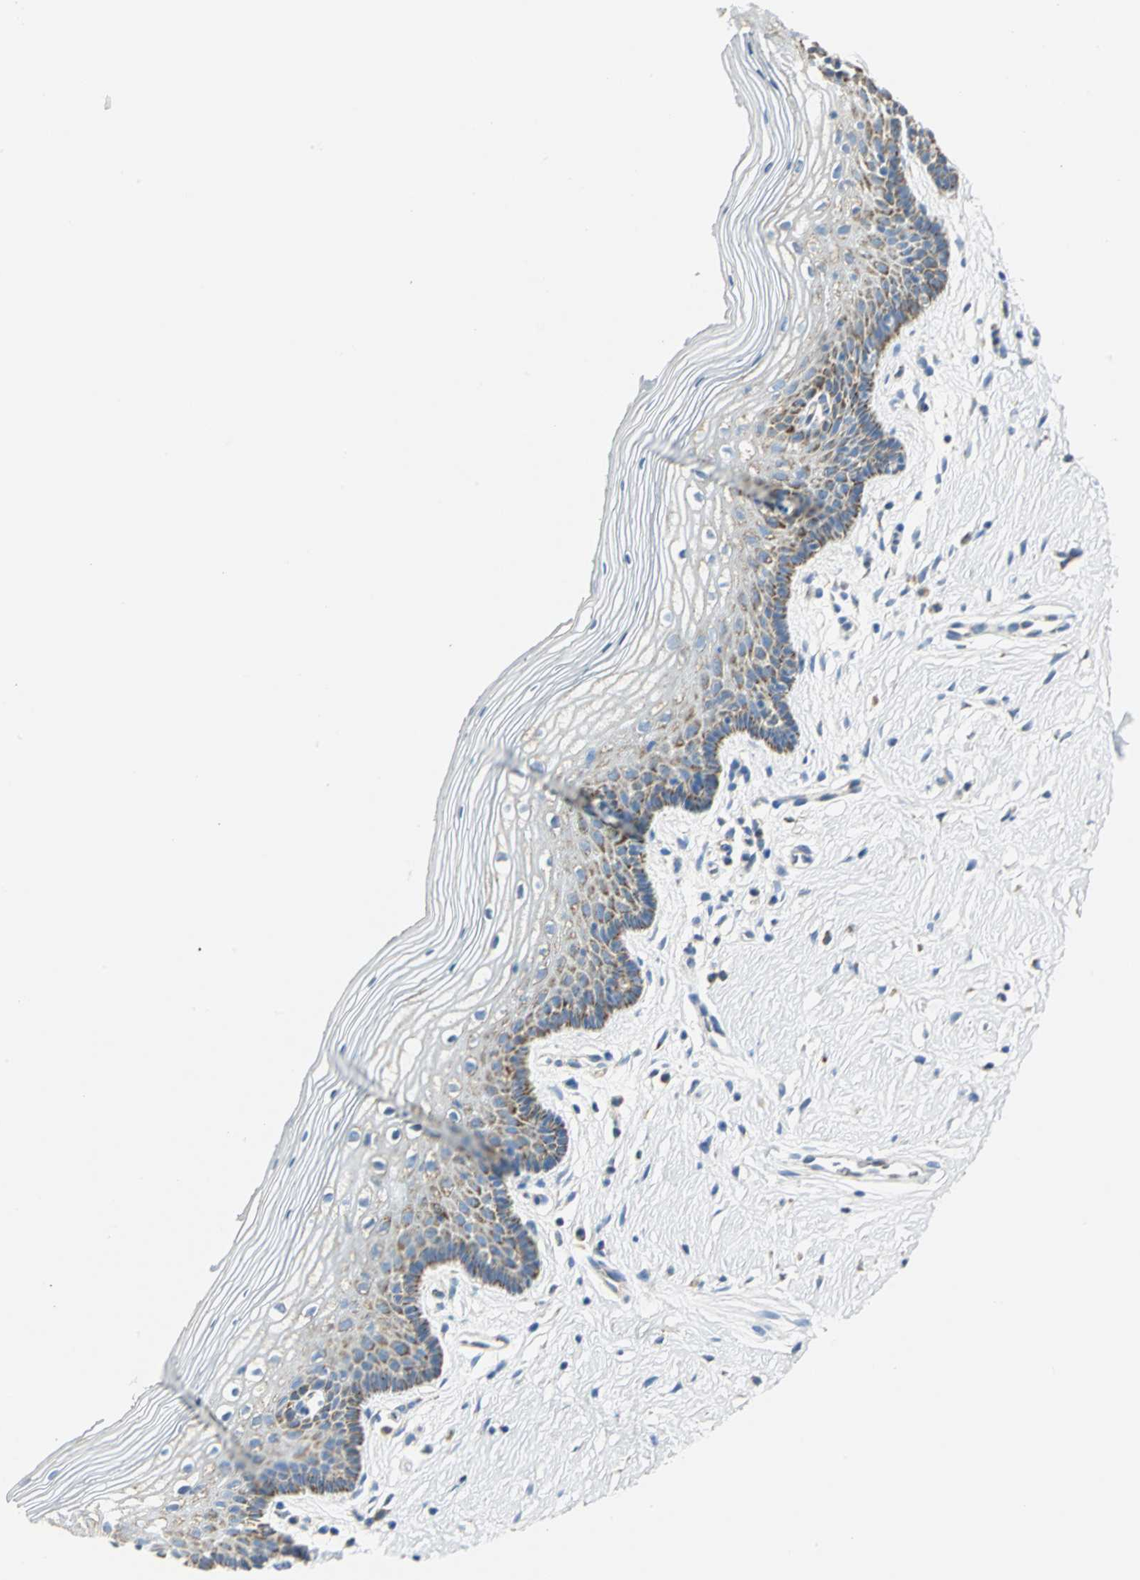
{"staining": {"intensity": "moderate", "quantity": "<25%", "location": "cytoplasmic/membranous"}, "tissue": "vagina", "cell_type": "Squamous epithelial cells", "image_type": "normal", "snomed": [{"axis": "morphology", "description": "Normal tissue, NOS"}, {"axis": "topography", "description": "Vagina"}], "caption": "The photomicrograph reveals a brown stain indicating the presence of a protein in the cytoplasmic/membranous of squamous epithelial cells in vagina.", "gene": "NTRK1", "patient": {"sex": "female", "age": 46}}